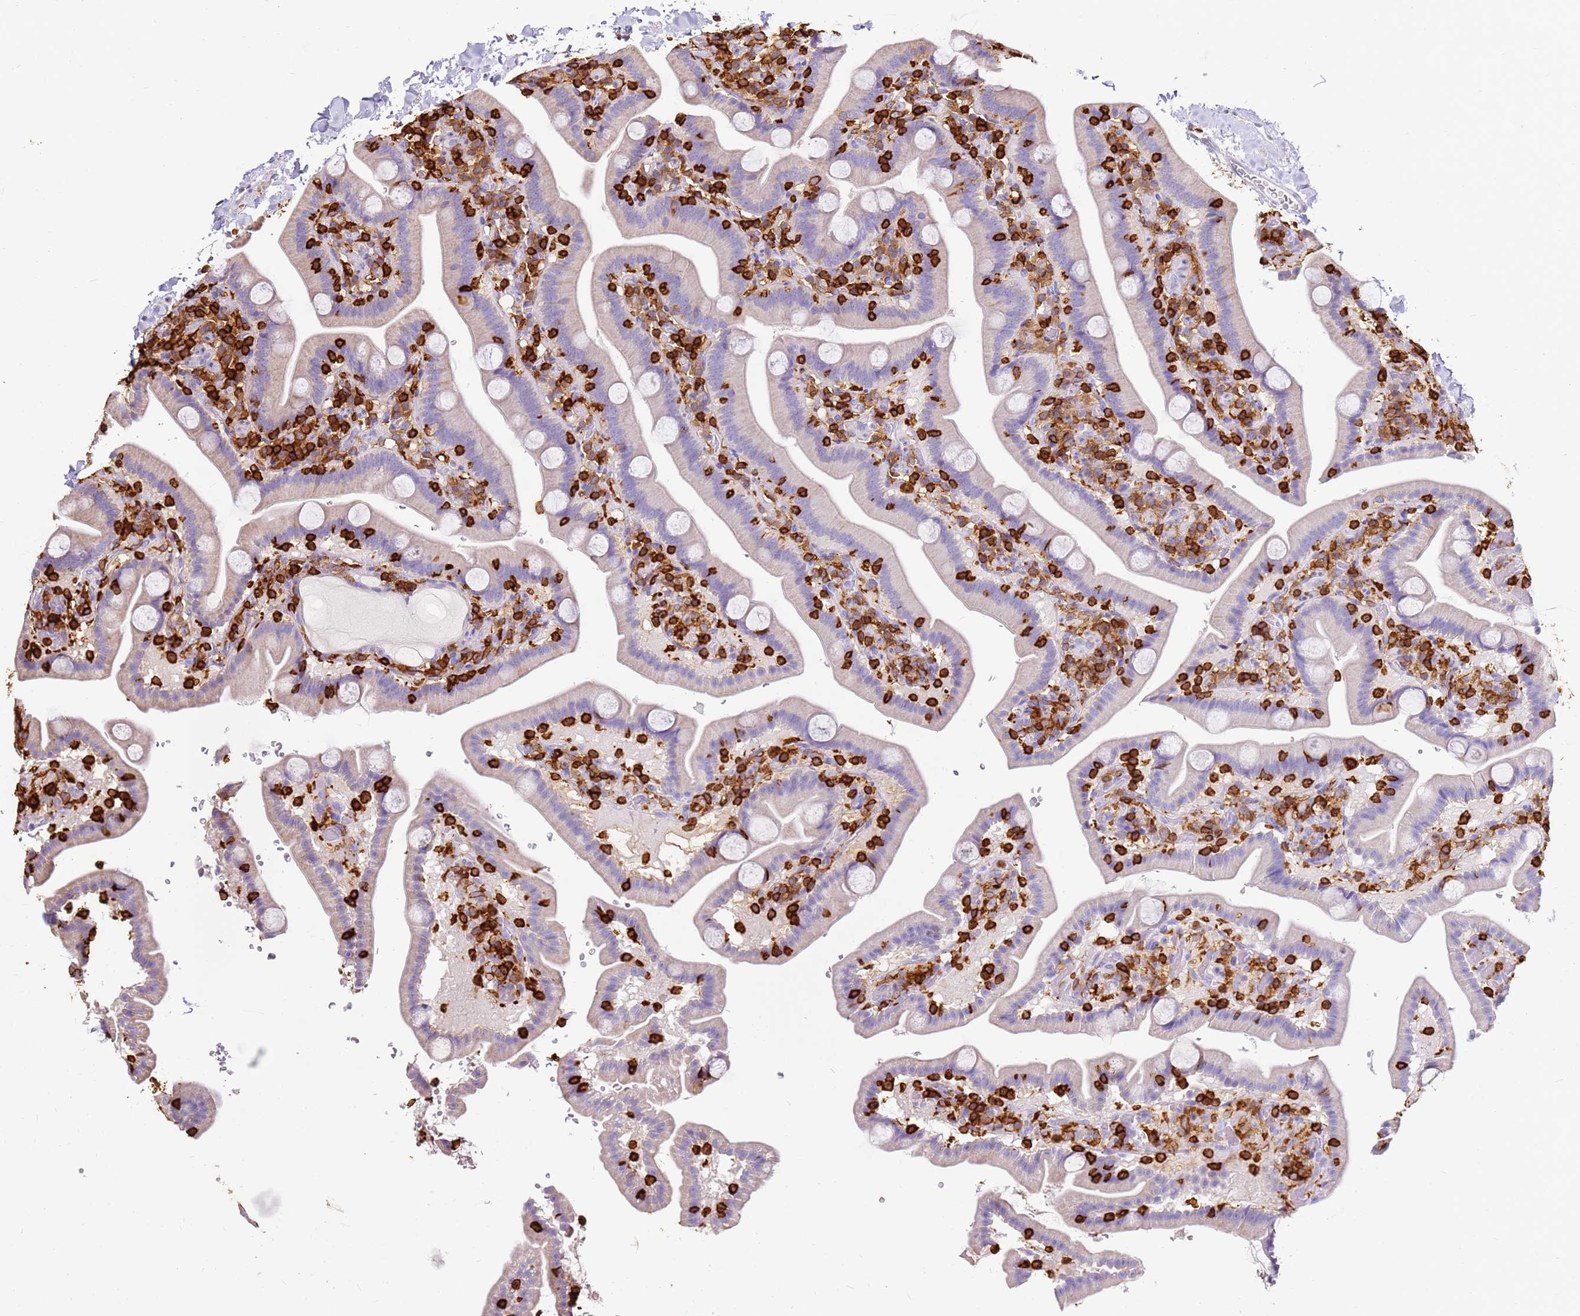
{"staining": {"intensity": "negative", "quantity": "none", "location": "none"}, "tissue": "duodenum", "cell_type": "Glandular cells", "image_type": "normal", "snomed": [{"axis": "morphology", "description": "Normal tissue, NOS"}, {"axis": "topography", "description": "Duodenum"}], "caption": "An image of duodenum stained for a protein displays no brown staining in glandular cells. (DAB IHC, high magnification).", "gene": "CORO1A", "patient": {"sex": "male", "age": 55}}